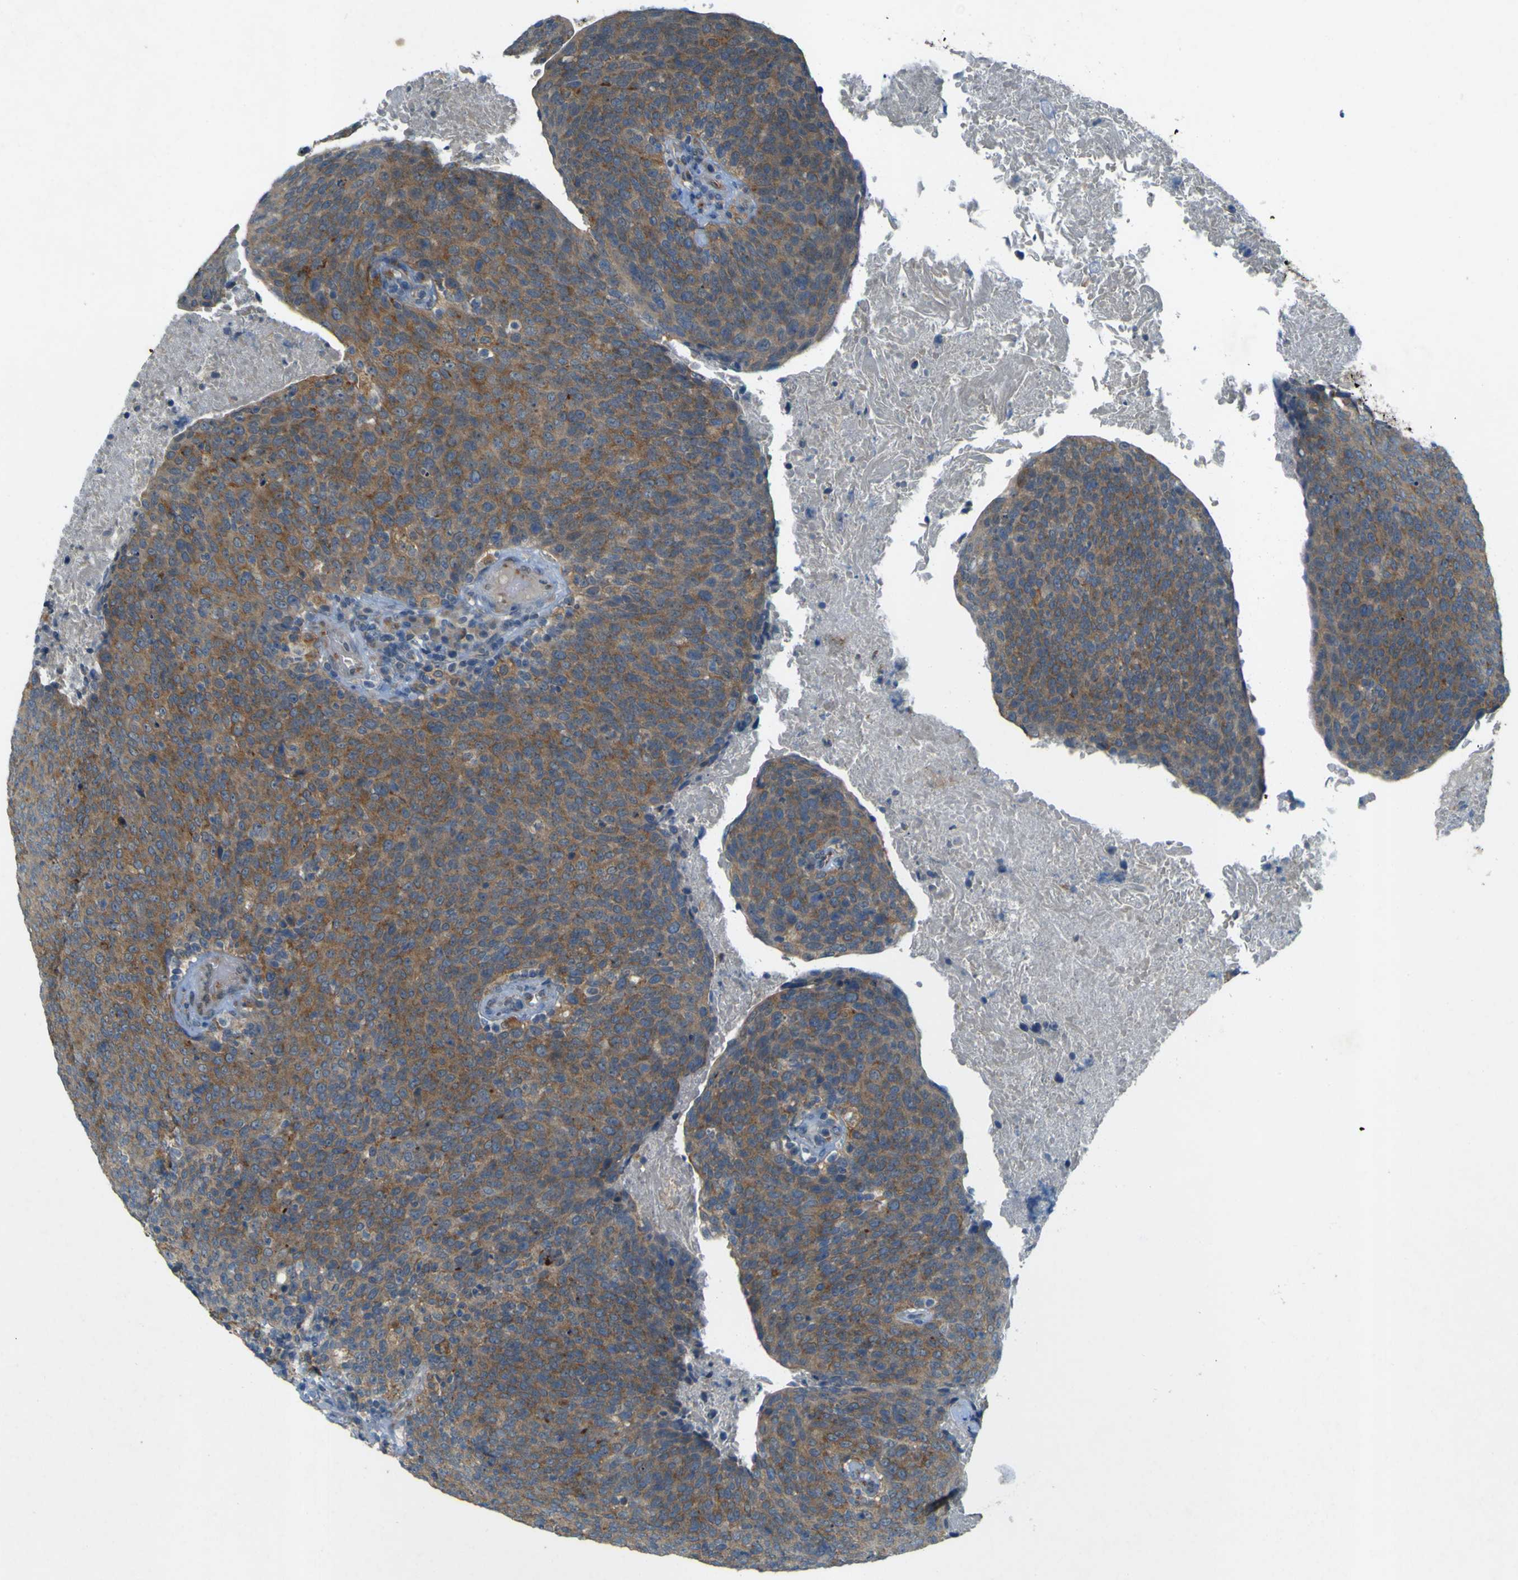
{"staining": {"intensity": "weak", "quantity": "25%-75%", "location": "cytoplasmic/membranous"}, "tissue": "head and neck cancer", "cell_type": "Tumor cells", "image_type": "cancer", "snomed": [{"axis": "morphology", "description": "Squamous cell carcinoma, NOS"}, {"axis": "morphology", "description": "Squamous cell carcinoma, metastatic, NOS"}, {"axis": "topography", "description": "Lymph node"}, {"axis": "topography", "description": "Head-Neck"}], "caption": "The photomicrograph displays immunohistochemical staining of head and neck squamous cell carcinoma. There is weak cytoplasmic/membranous staining is seen in about 25%-75% of tumor cells. (DAB (3,3'-diaminobenzidine) IHC, brown staining for protein, blue staining for nuclei).", "gene": "IGF2R", "patient": {"sex": "male", "age": 62}}